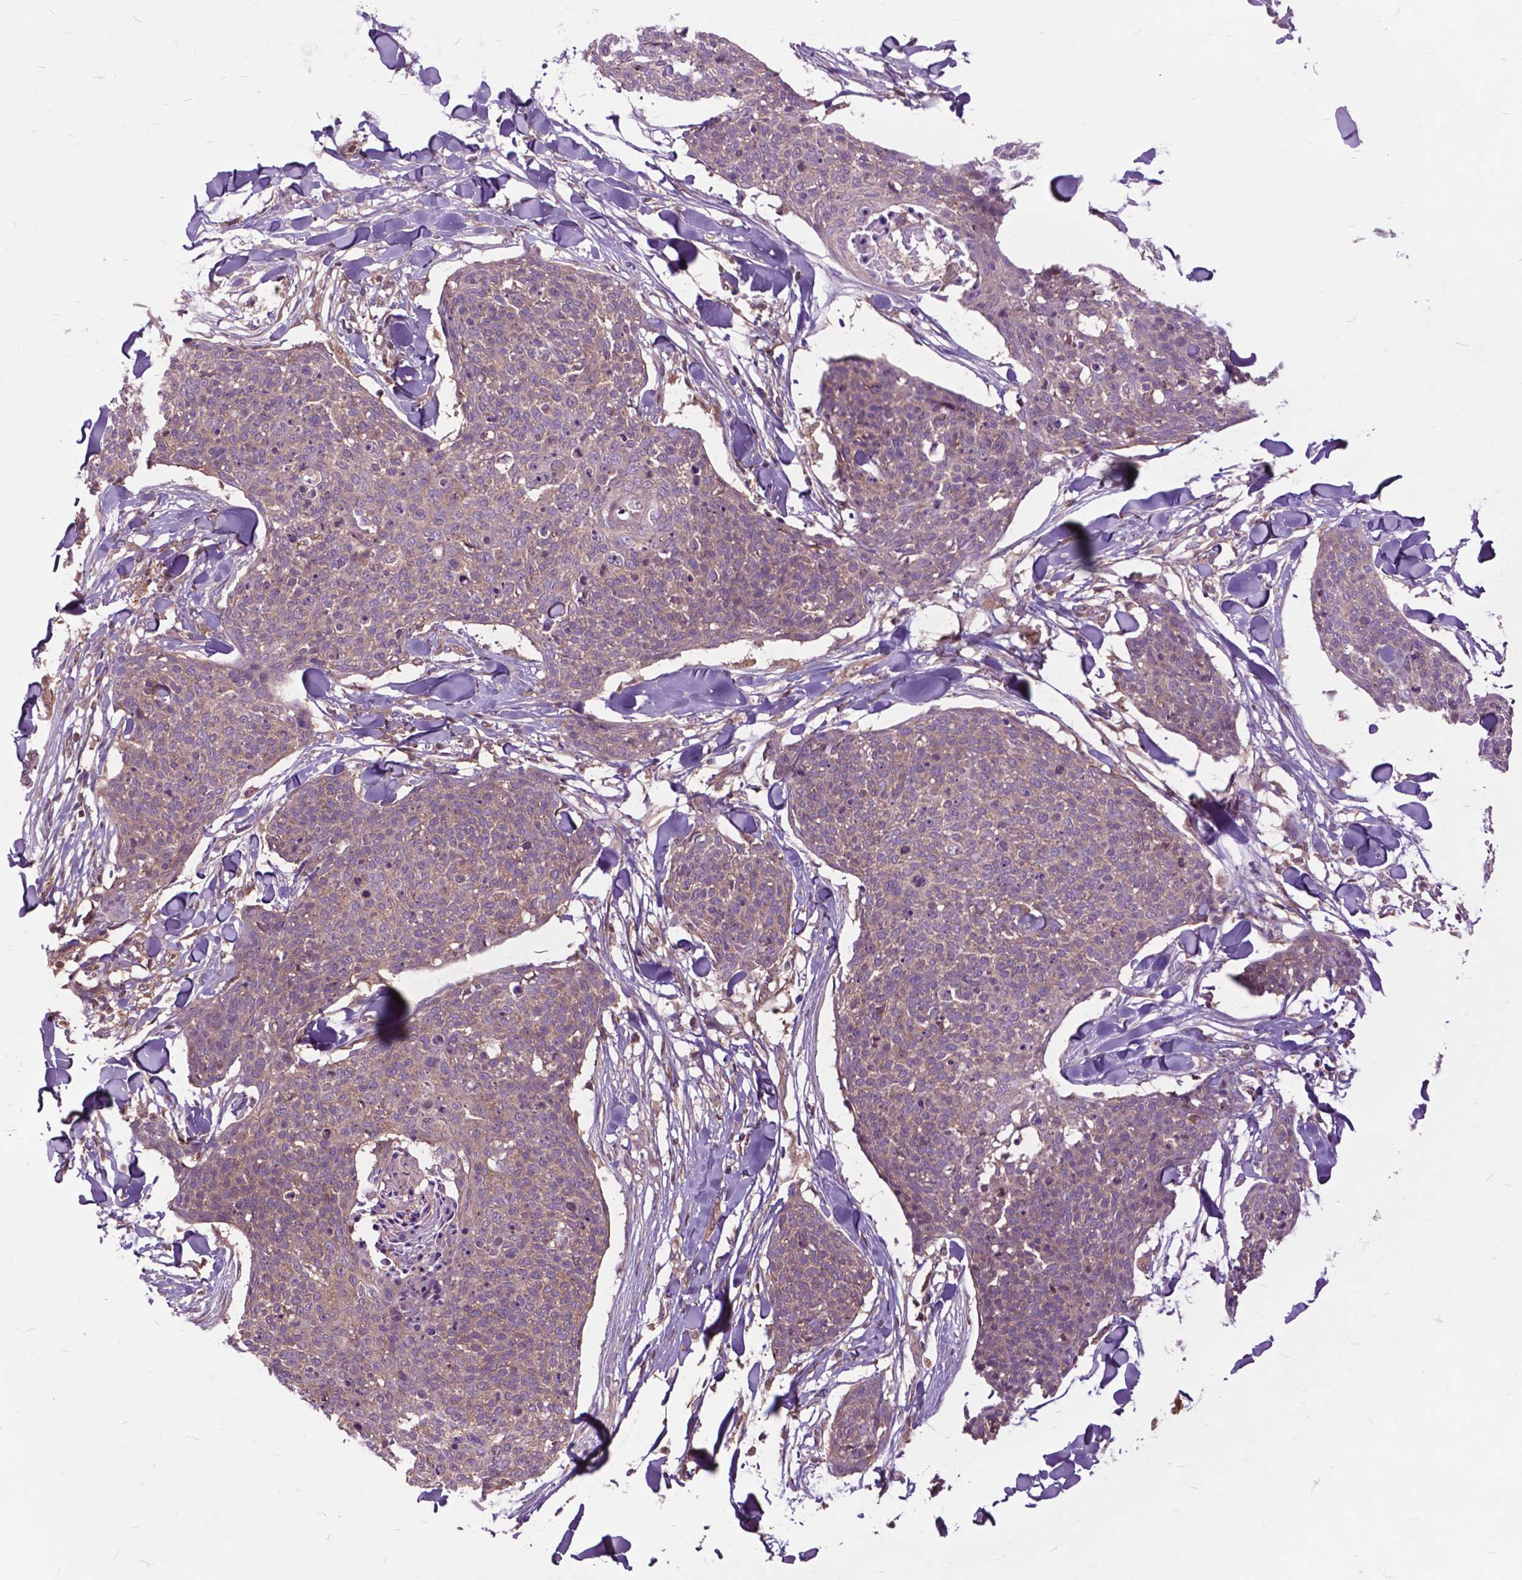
{"staining": {"intensity": "weak", "quantity": ">75%", "location": "cytoplasmic/membranous"}, "tissue": "skin cancer", "cell_type": "Tumor cells", "image_type": "cancer", "snomed": [{"axis": "morphology", "description": "Squamous cell carcinoma, NOS"}, {"axis": "topography", "description": "Skin"}, {"axis": "topography", "description": "Vulva"}], "caption": "Immunohistochemistry (IHC) micrograph of neoplastic tissue: squamous cell carcinoma (skin) stained using IHC displays low levels of weak protein expression localized specifically in the cytoplasmic/membranous of tumor cells, appearing as a cytoplasmic/membranous brown color.", "gene": "ARAF", "patient": {"sex": "female", "age": 75}}